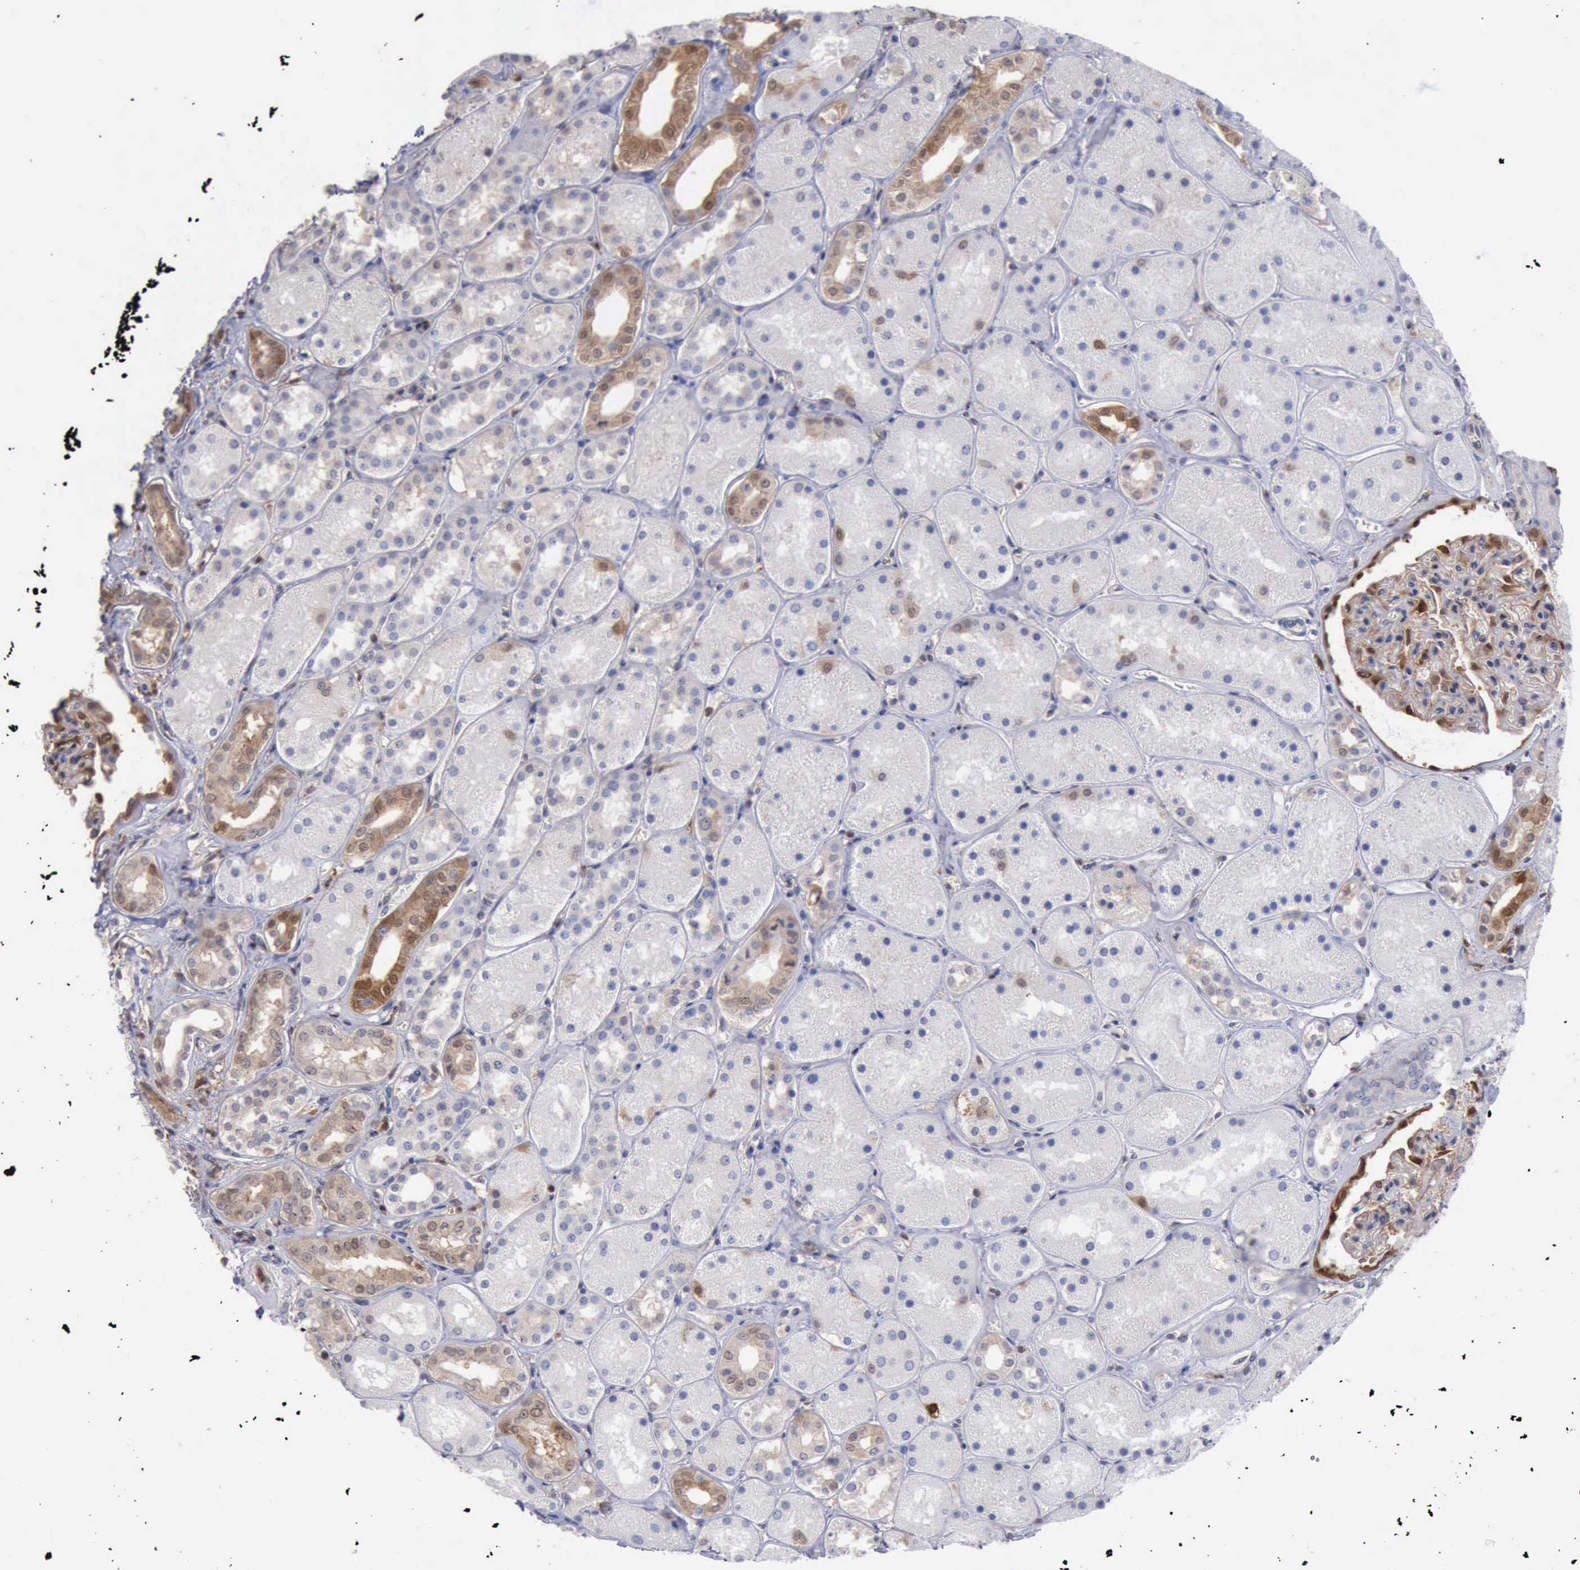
{"staining": {"intensity": "moderate", "quantity": "<25%", "location": "cytoplasmic/membranous"}, "tissue": "kidney", "cell_type": "Cells in glomeruli", "image_type": "normal", "snomed": [{"axis": "morphology", "description": "Normal tissue, NOS"}, {"axis": "topography", "description": "Kidney"}], "caption": "The micrograph shows a brown stain indicating the presence of a protein in the cytoplasmic/membranous of cells in glomeruli in kidney. Immunohistochemistry (ihc) stains the protein in brown and the nuclei are stained blue.", "gene": "STAT1", "patient": {"sex": "male", "age": 28}}